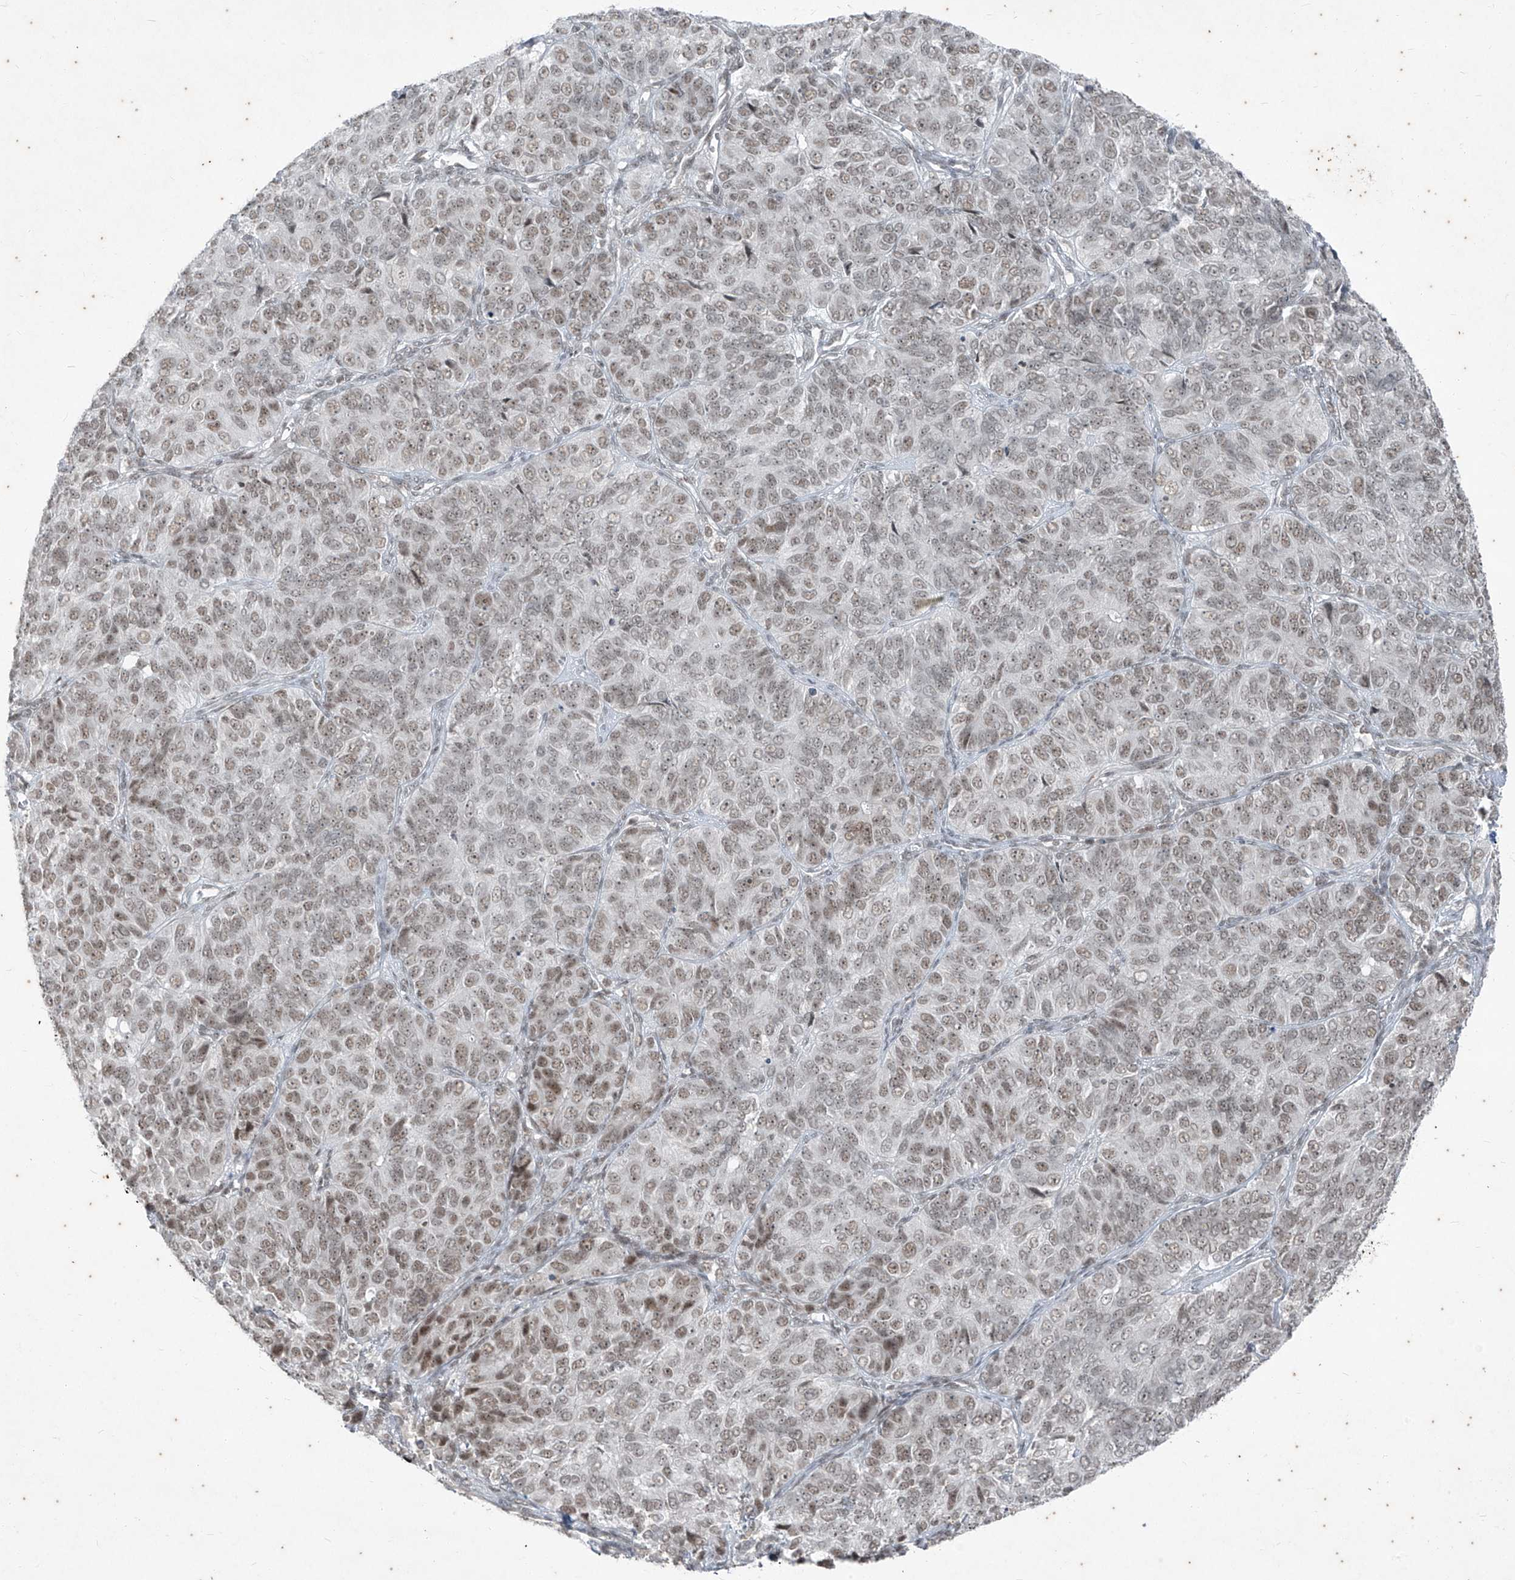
{"staining": {"intensity": "weak", "quantity": ">75%", "location": "nuclear"}, "tissue": "ovarian cancer", "cell_type": "Tumor cells", "image_type": "cancer", "snomed": [{"axis": "morphology", "description": "Carcinoma, endometroid"}, {"axis": "topography", "description": "Ovary"}], "caption": "High-magnification brightfield microscopy of ovarian cancer stained with DAB (brown) and counterstained with hematoxylin (blue). tumor cells exhibit weak nuclear positivity is identified in about>75% of cells. The staining was performed using DAB (3,3'-diaminobenzidine), with brown indicating positive protein expression. Nuclei are stained blue with hematoxylin.", "gene": "ZNF354B", "patient": {"sex": "female", "age": 51}}